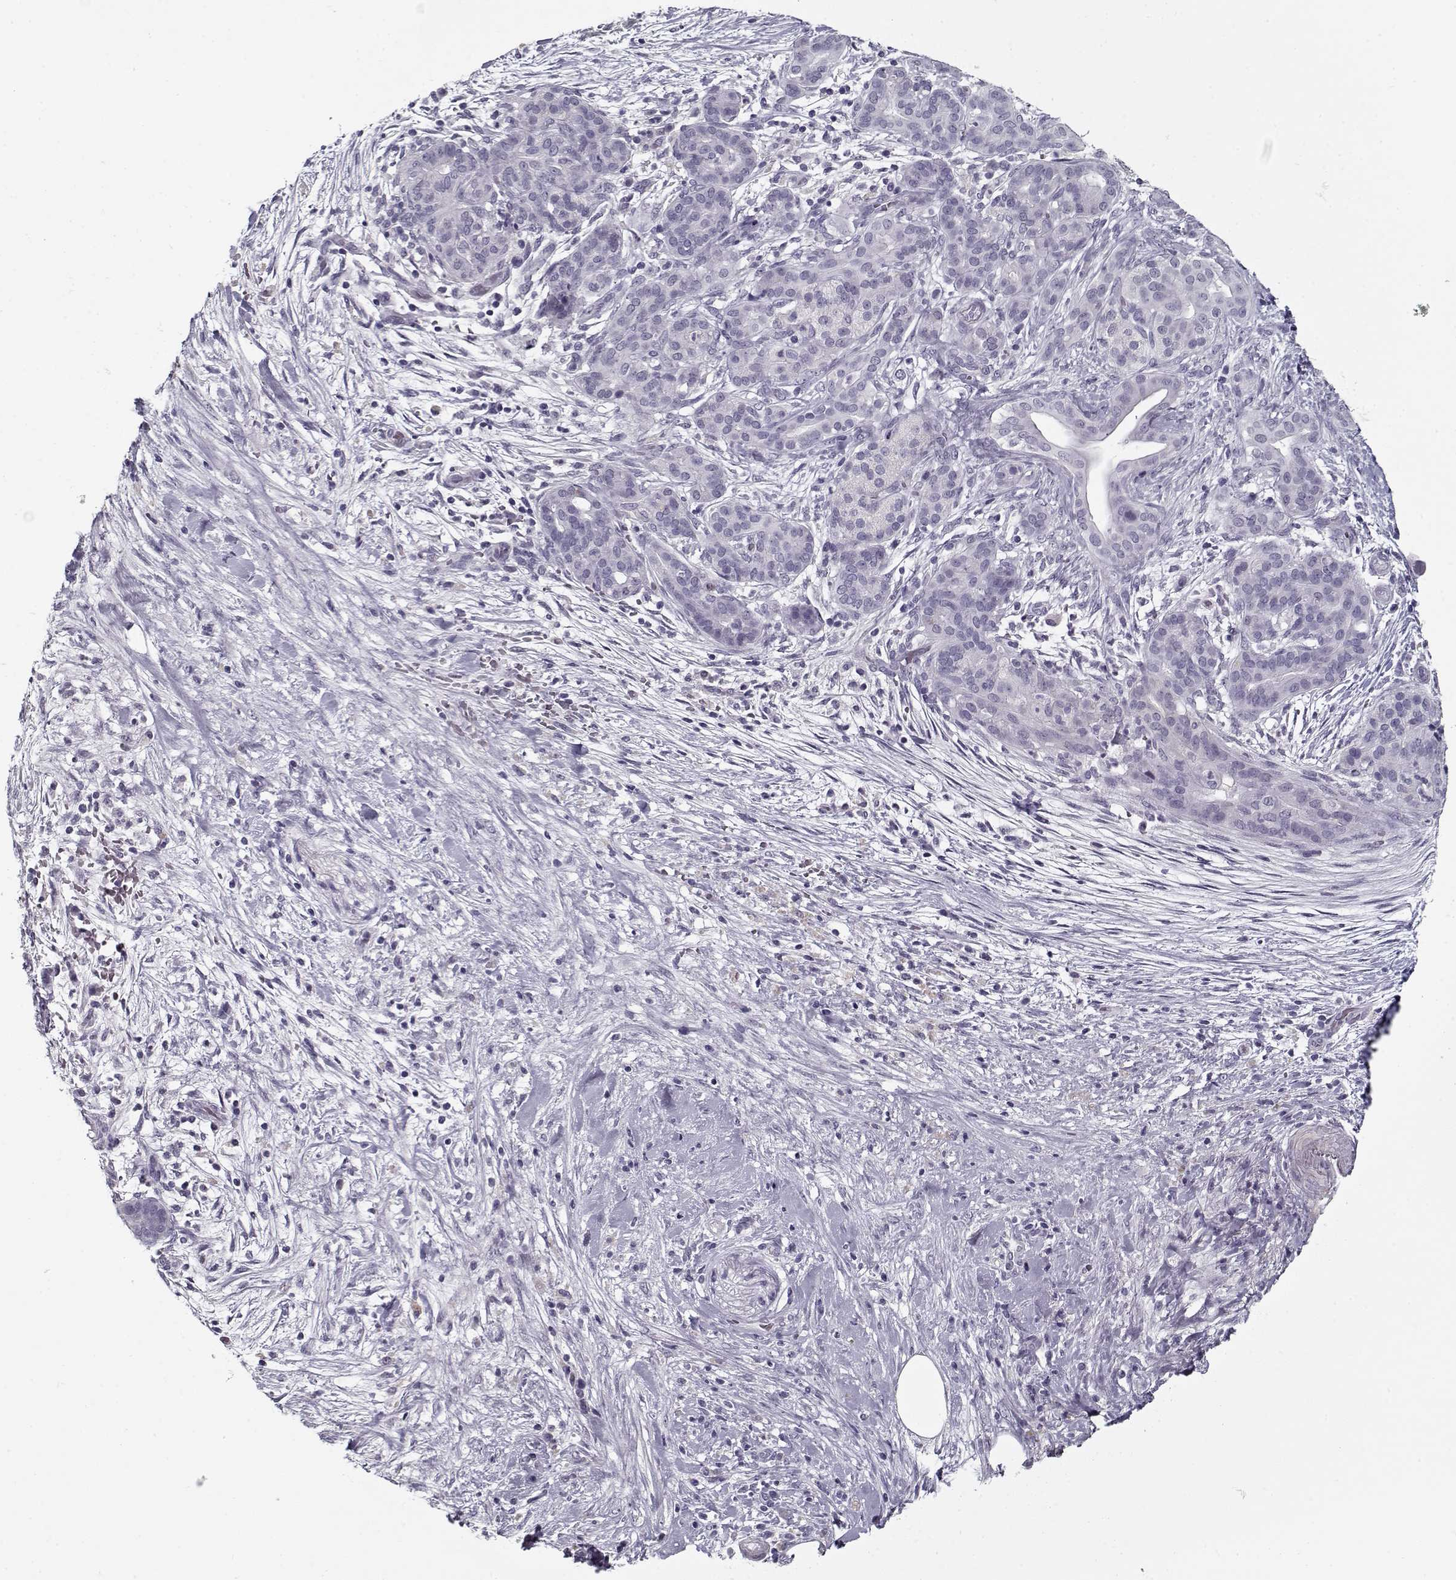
{"staining": {"intensity": "negative", "quantity": "none", "location": "none"}, "tissue": "pancreatic cancer", "cell_type": "Tumor cells", "image_type": "cancer", "snomed": [{"axis": "morphology", "description": "Adenocarcinoma, NOS"}, {"axis": "topography", "description": "Pancreas"}], "caption": "A high-resolution histopathology image shows IHC staining of adenocarcinoma (pancreatic), which shows no significant staining in tumor cells. (Brightfield microscopy of DAB (3,3'-diaminobenzidine) immunohistochemistry (IHC) at high magnification).", "gene": "RNF32", "patient": {"sex": "male", "age": 44}}